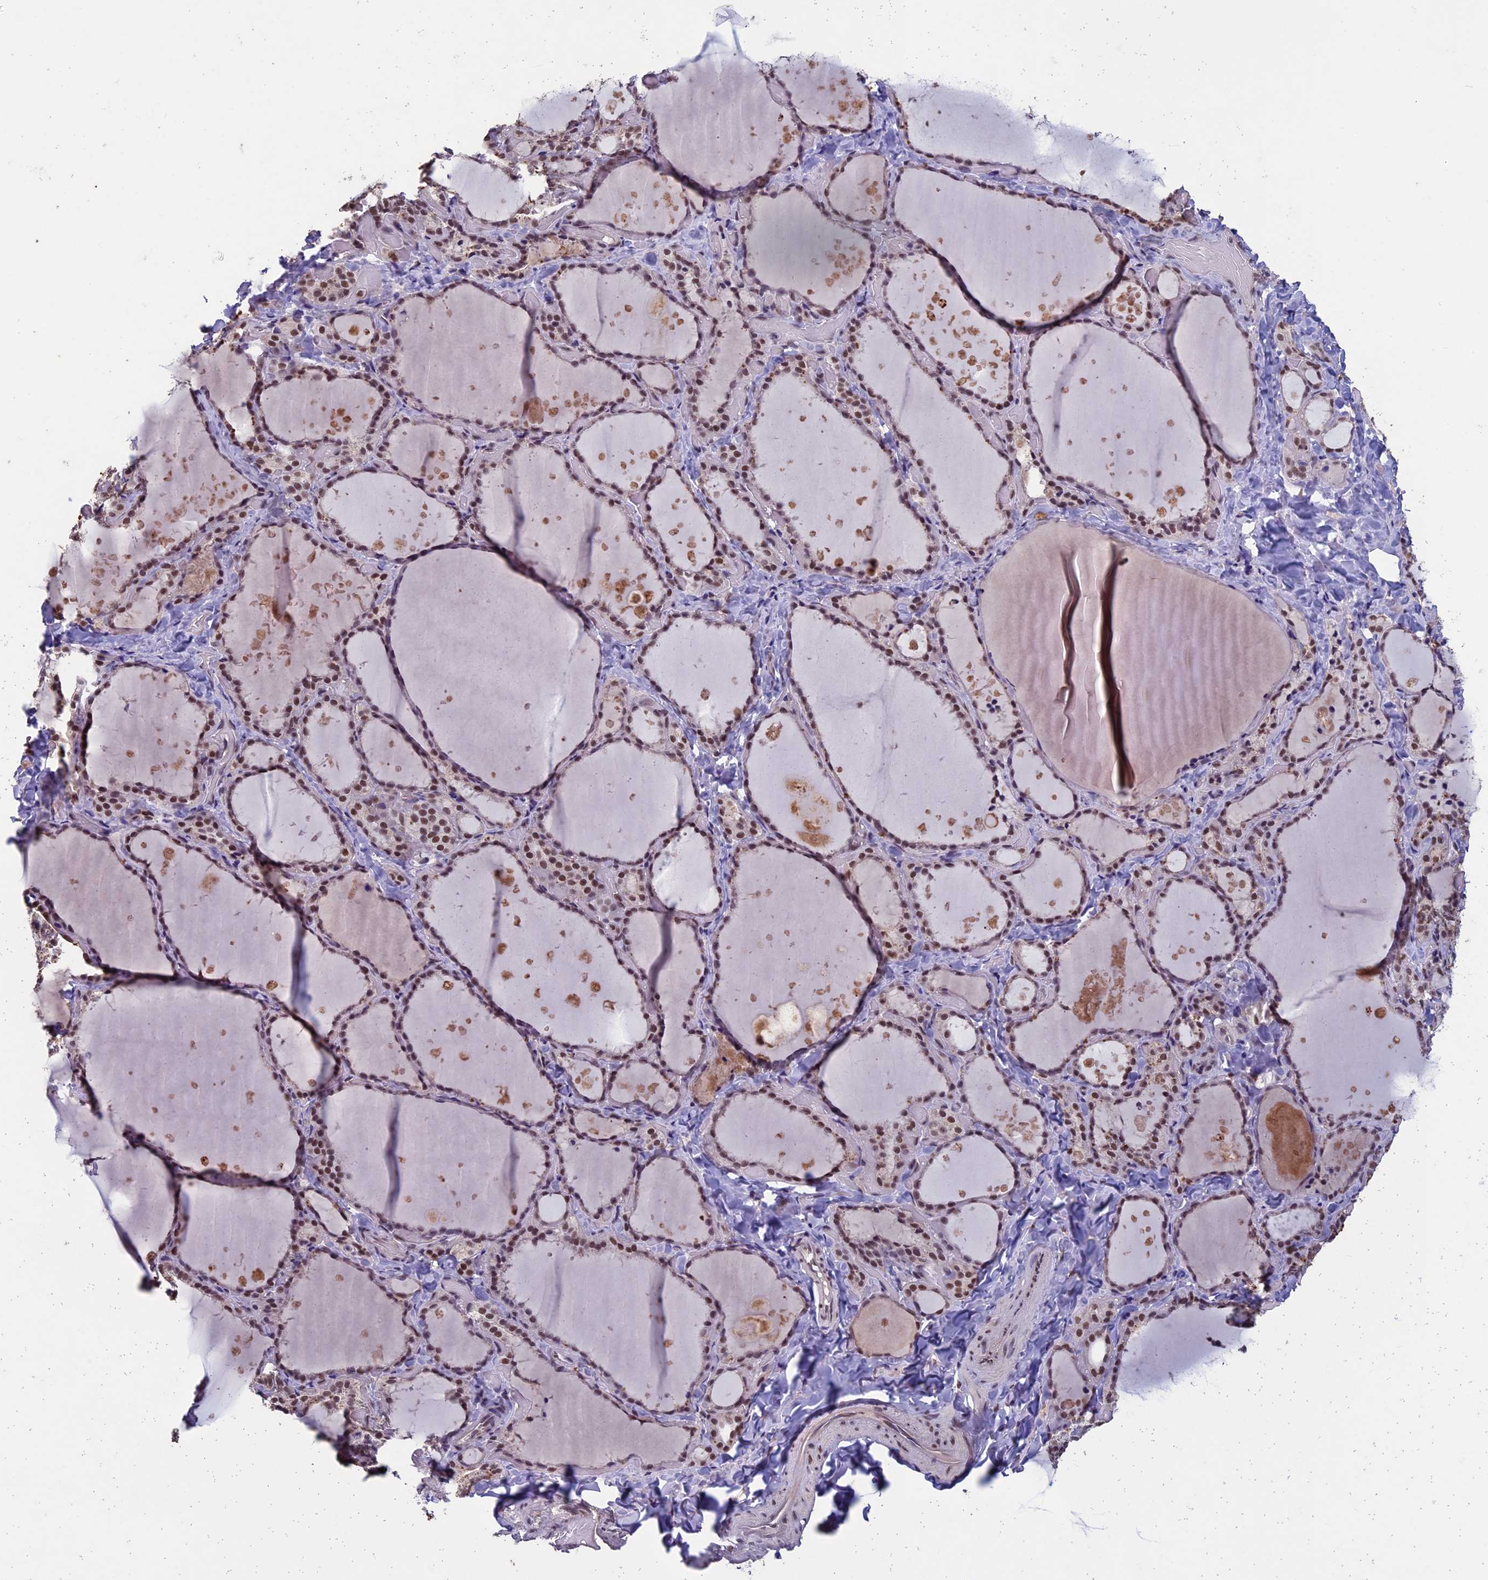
{"staining": {"intensity": "moderate", "quantity": ">75%", "location": "nuclear"}, "tissue": "thyroid gland", "cell_type": "Glandular cells", "image_type": "normal", "snomed": [{"axis": "morphology", "description": "Normal tissue, NOS"}, {"axis": "topography", "description": "Thyroid gland"}], "caption": "IHC micrograph of benign human thyroid gland stained for a protein (brown), which demonstrates medium levels of moderate nuclear expression in approximately >75% of glandular cells.", "gene": "RNF40", "patient": {"sex": "female", "age": 44}}